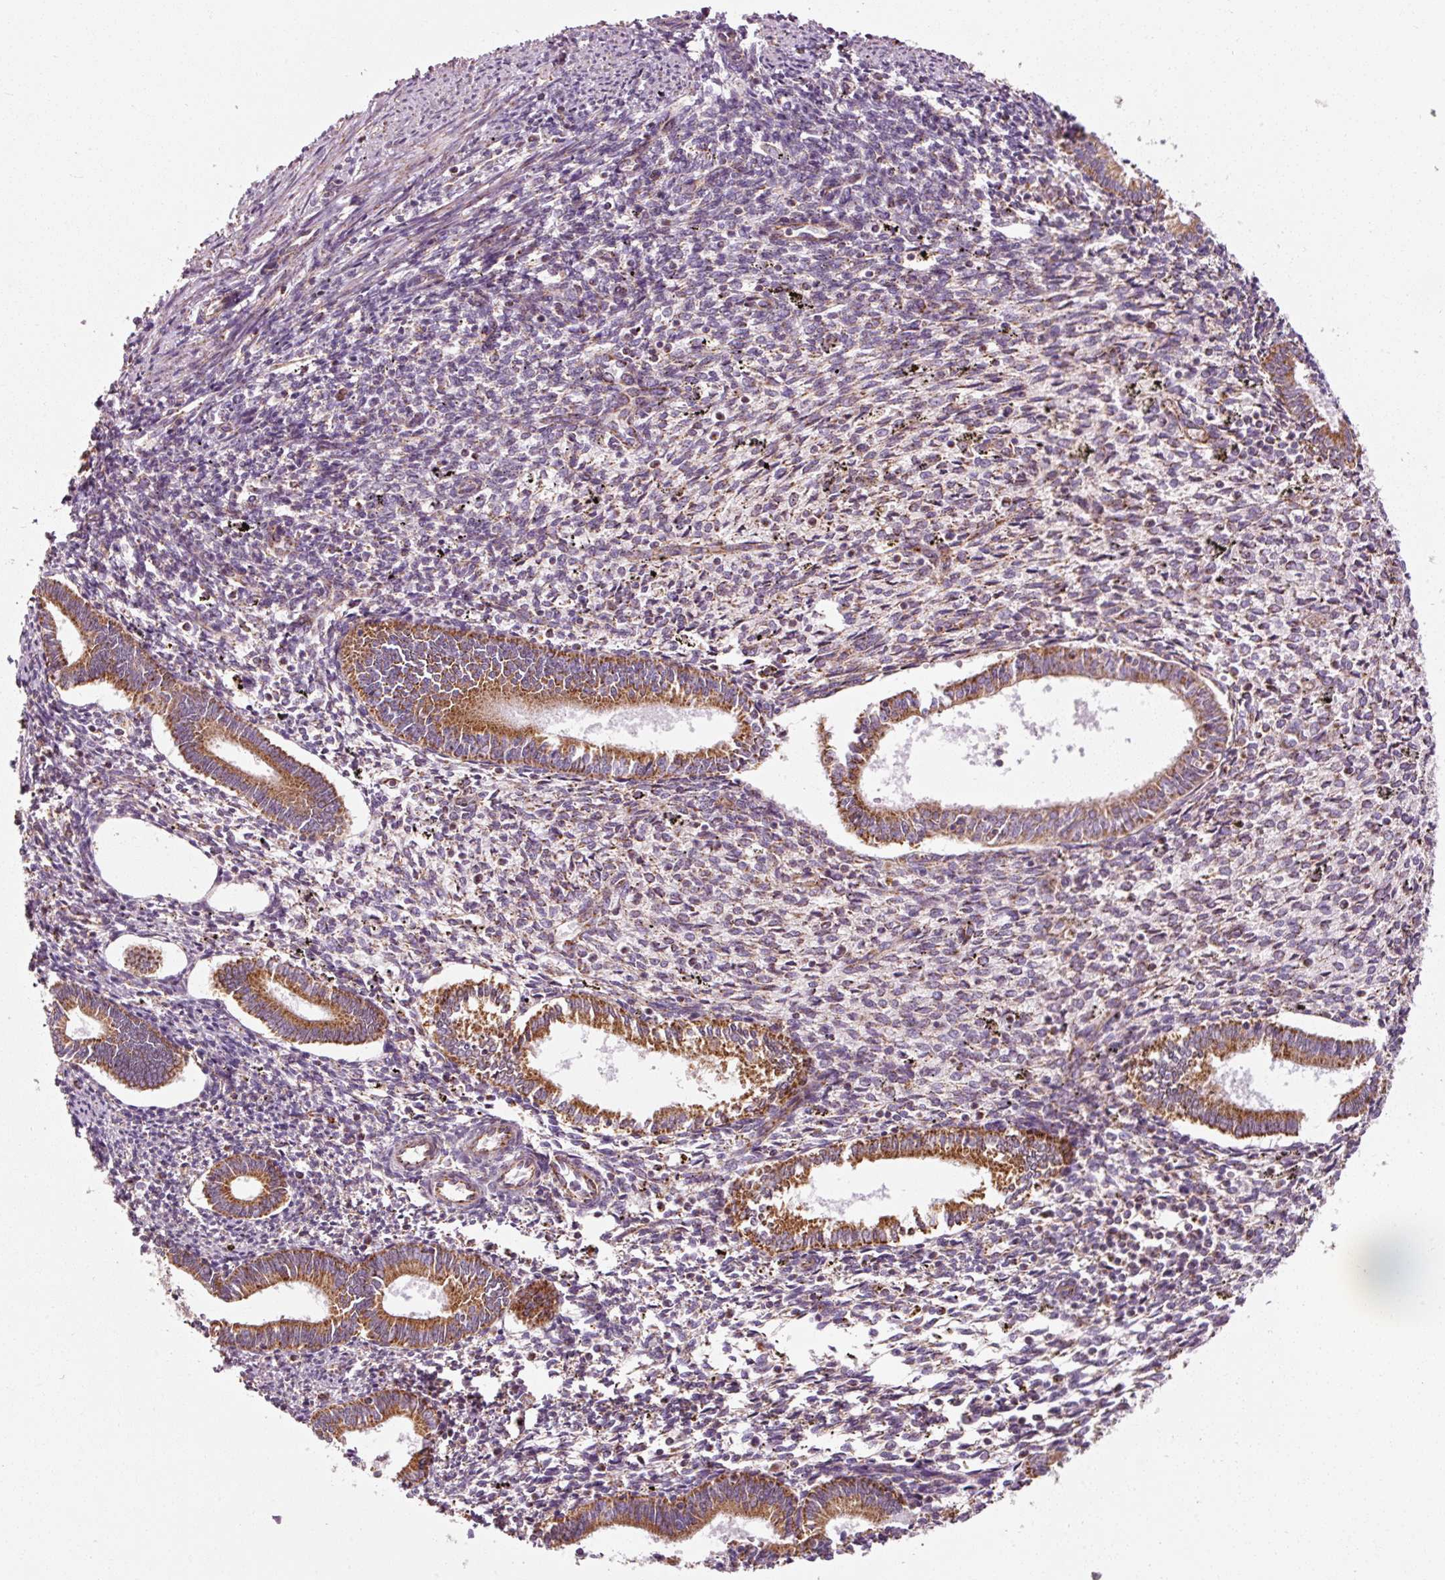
{"staining": {"intensity": "moderate", "quantity": "25%-75%", "location": "cytoplasmic/membranous"}, "tissue": "endometrium", "cell_type": "Cells in endometrial stroma", "image_type": "normal", "snomed": [{"axis": "morphology", "description": "Normal tissue, NOS"}, {"axis": "topography", "description": "Endometrium"}], "caption": "Immunohistochemistry (DAB (3,3'-diaminobenzidine)) staining of benign endometrium displays moderate cytoplasmic/membranous protein positivity in approximately 25%-75% of cells in endometrial stroma. (DAB (3,3'-diaminobenzidine) IHC, brown staining for protein, blue staining for nuclei).", "gene": "NDUFB4", "patient": {"sex": "female", "age": 41}}